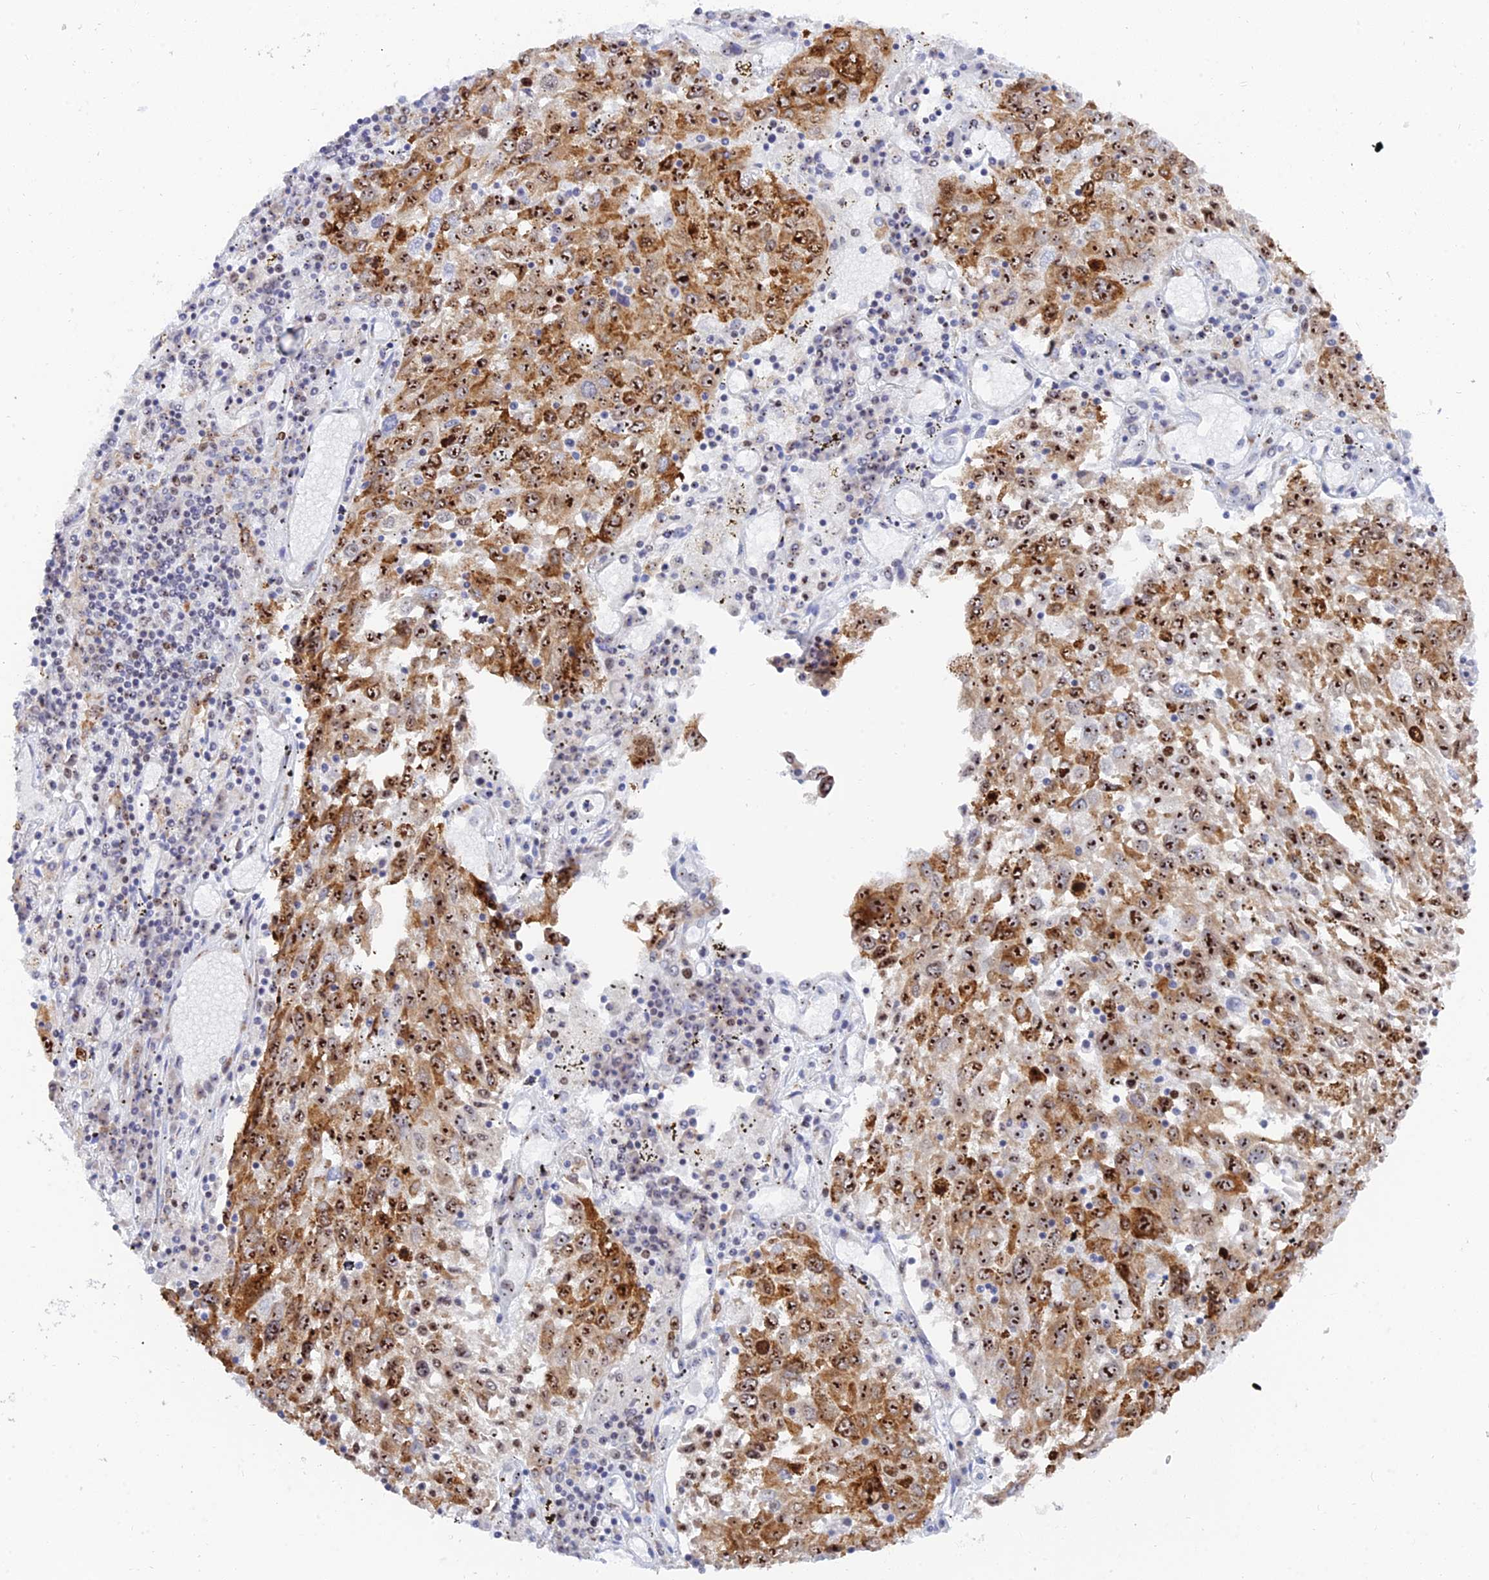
{"staining": {"intensity": "strong", "quantity": ">75%", "location": "cytoplasmic/membranous,nuclear"}, "tissue": "lung cancer", "cell_type": "Tumor cells", "image_type": "cancer", "snomed": [{"axis": "morphology", "description": "Squamous cell carcinoma, NOS"}, {"axis": "topography", "description": "Lung"}], "caption": "Protein expression analysis of human squamous cell carcinoma (lung) reveals strong cytoplasmic/membranous and nuclear staining in about >75% of tumor cells.", "gene": "RSL1D1", "patient": {"sex": "male", "age": 65}}